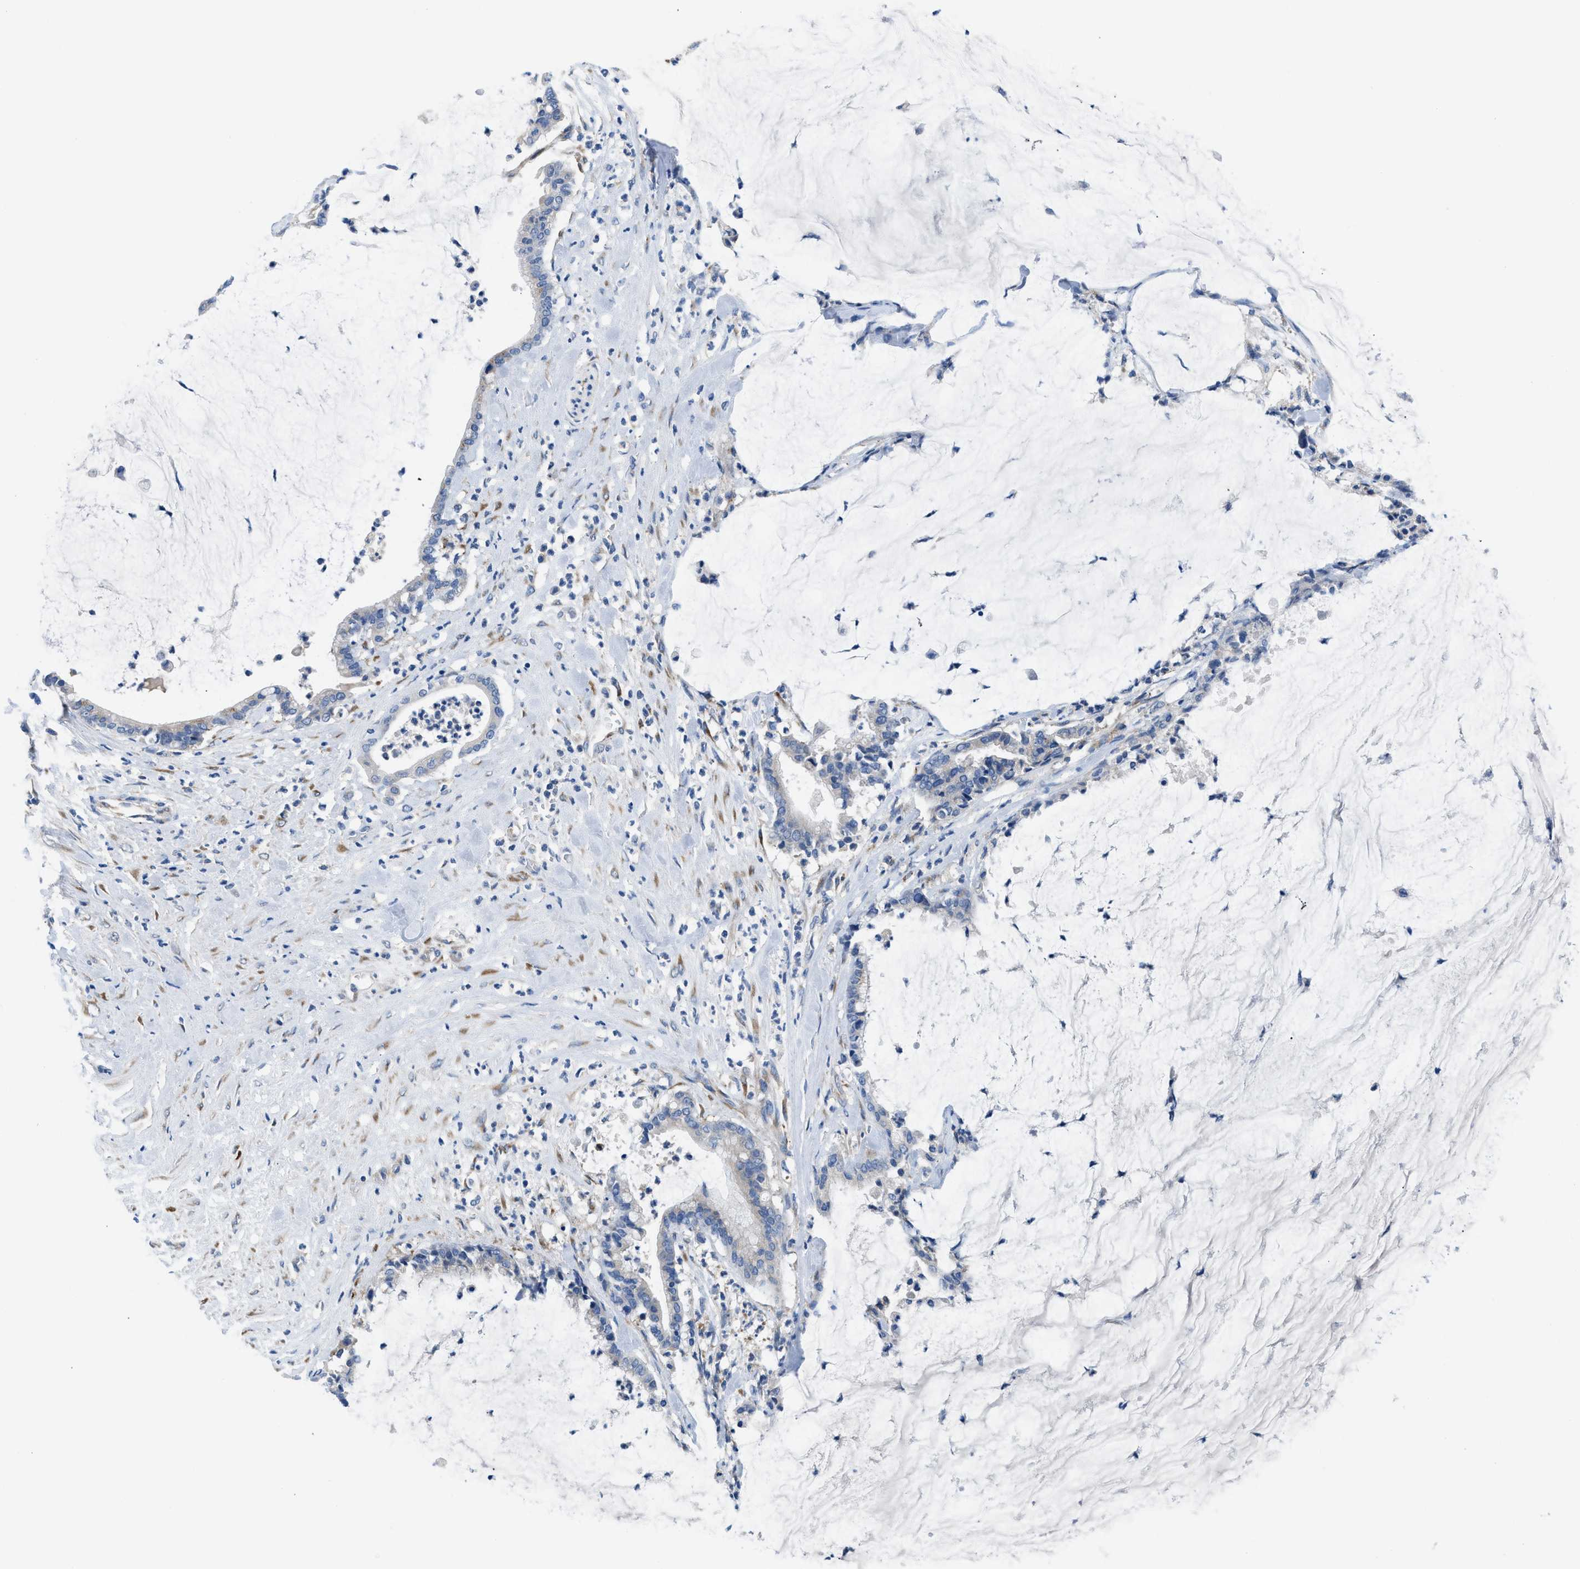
{"staining": {"intensity": "negative", "quantity": "none", "location": "none"}, "tissue": "pancreatic cancer", "cell_type": "Tumor cells", "image_type": "cancer", "snomed": [{"axis": "morphology", "description": "Adenocarcinoma, NOS"}, {"axis": "topography", "description": "Pancreas"}], "caption": "This image is of pancreatic cancer stained with IHC to label a protein in brown with the nuclei are counter-stained blue. There is no positivity in tumor cells.", "gene": "BNC2", "patient": {"sex": "male", "age": 41}}